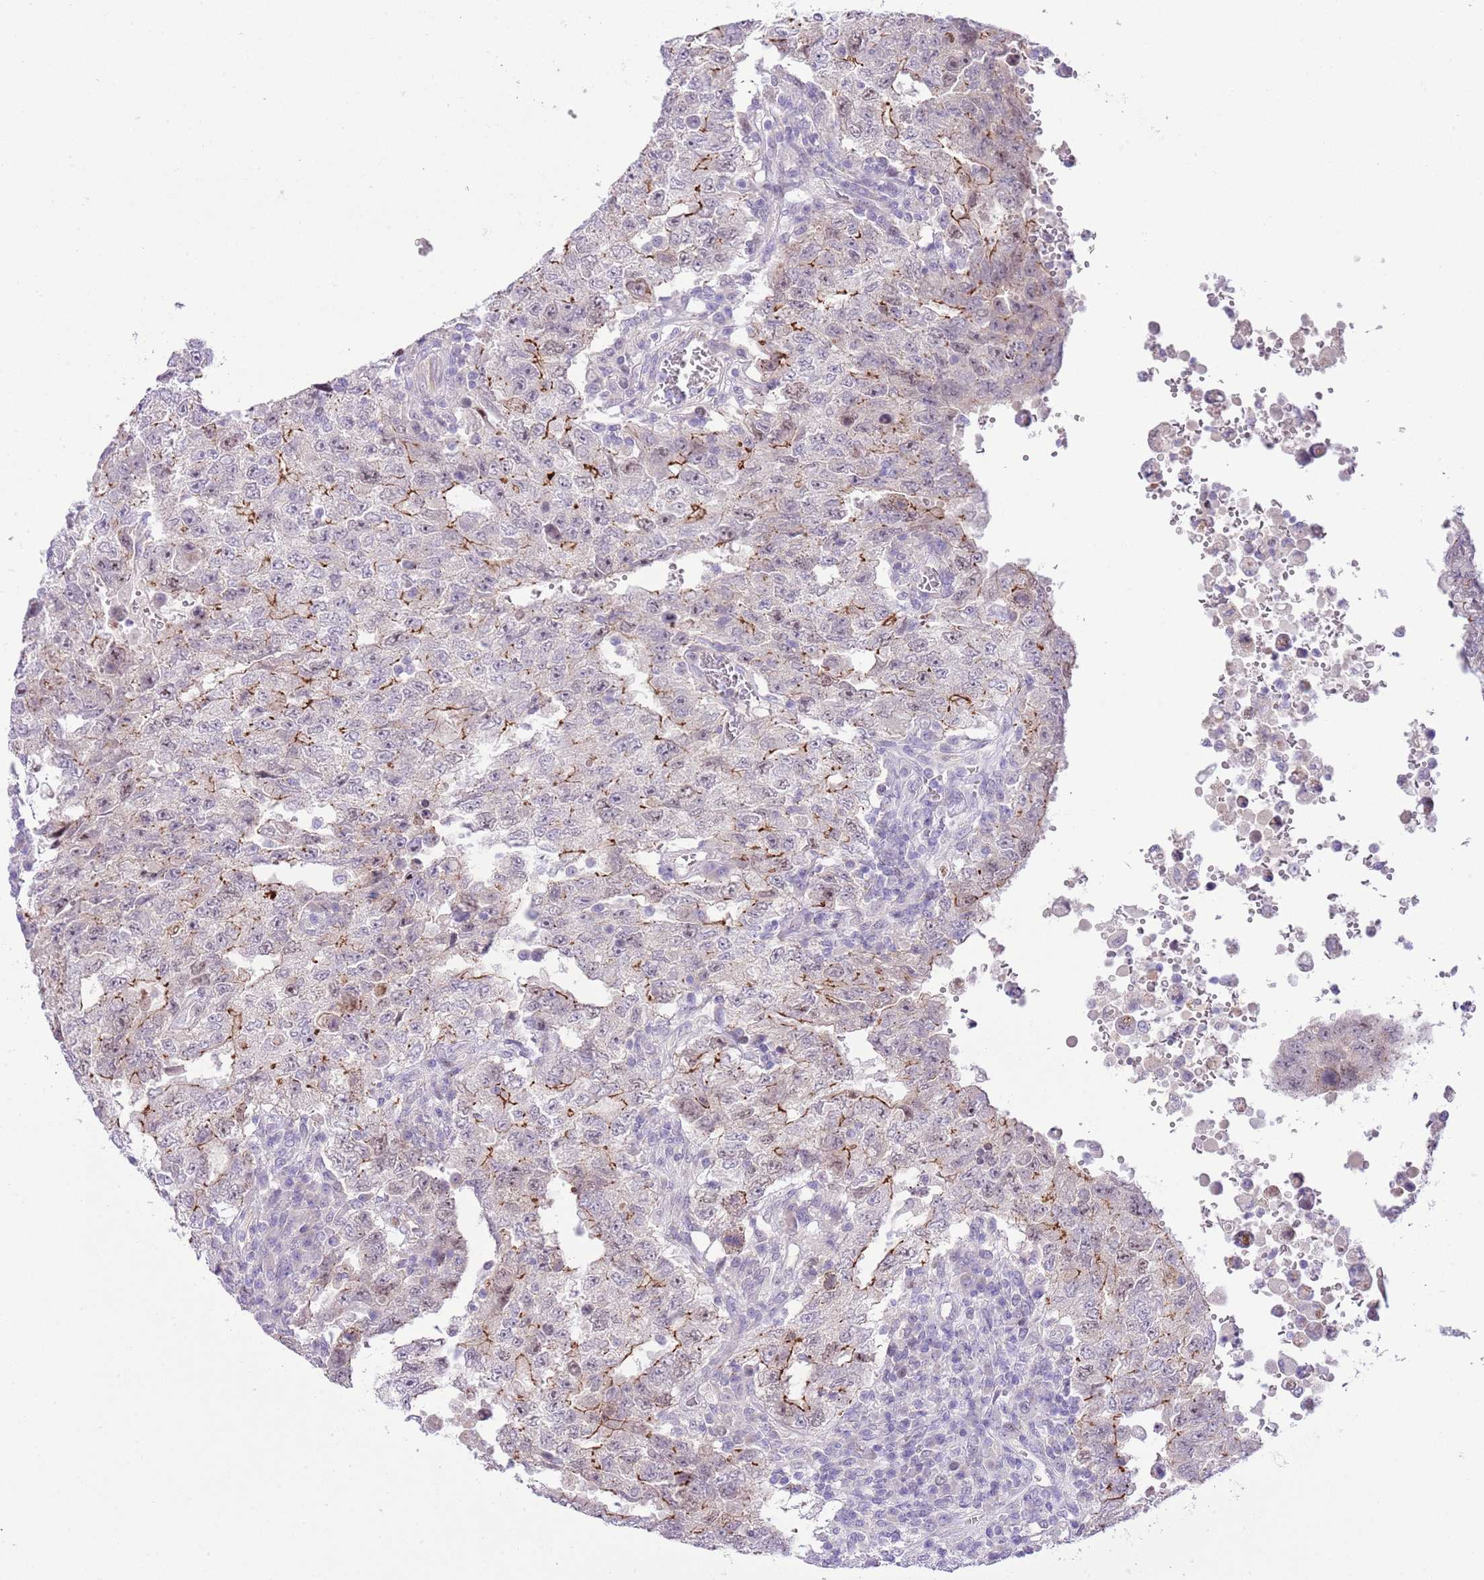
{"staining": {"intensity": "strong", "quantity": "<25%", "location": "cytoplasmic/membranous"}, "tissue": "testis cancer", "cell_type": "Tumor cells", "image_type": "cancer", "snomed": [{"axis": "morphology", "description": "Carcinoma, Embryonal, NOS"}, {"axis": "topography", "description": "Testis"}], "caption": "IHC histopathology image of testis cancer stained for a protein (brown), which displays medium levels of strong cytoplasmic/membranous expression in approximately <25% of tumor cells.", "gene": "FBRSL1", "patient": {"sex": "male", "age": 26}}